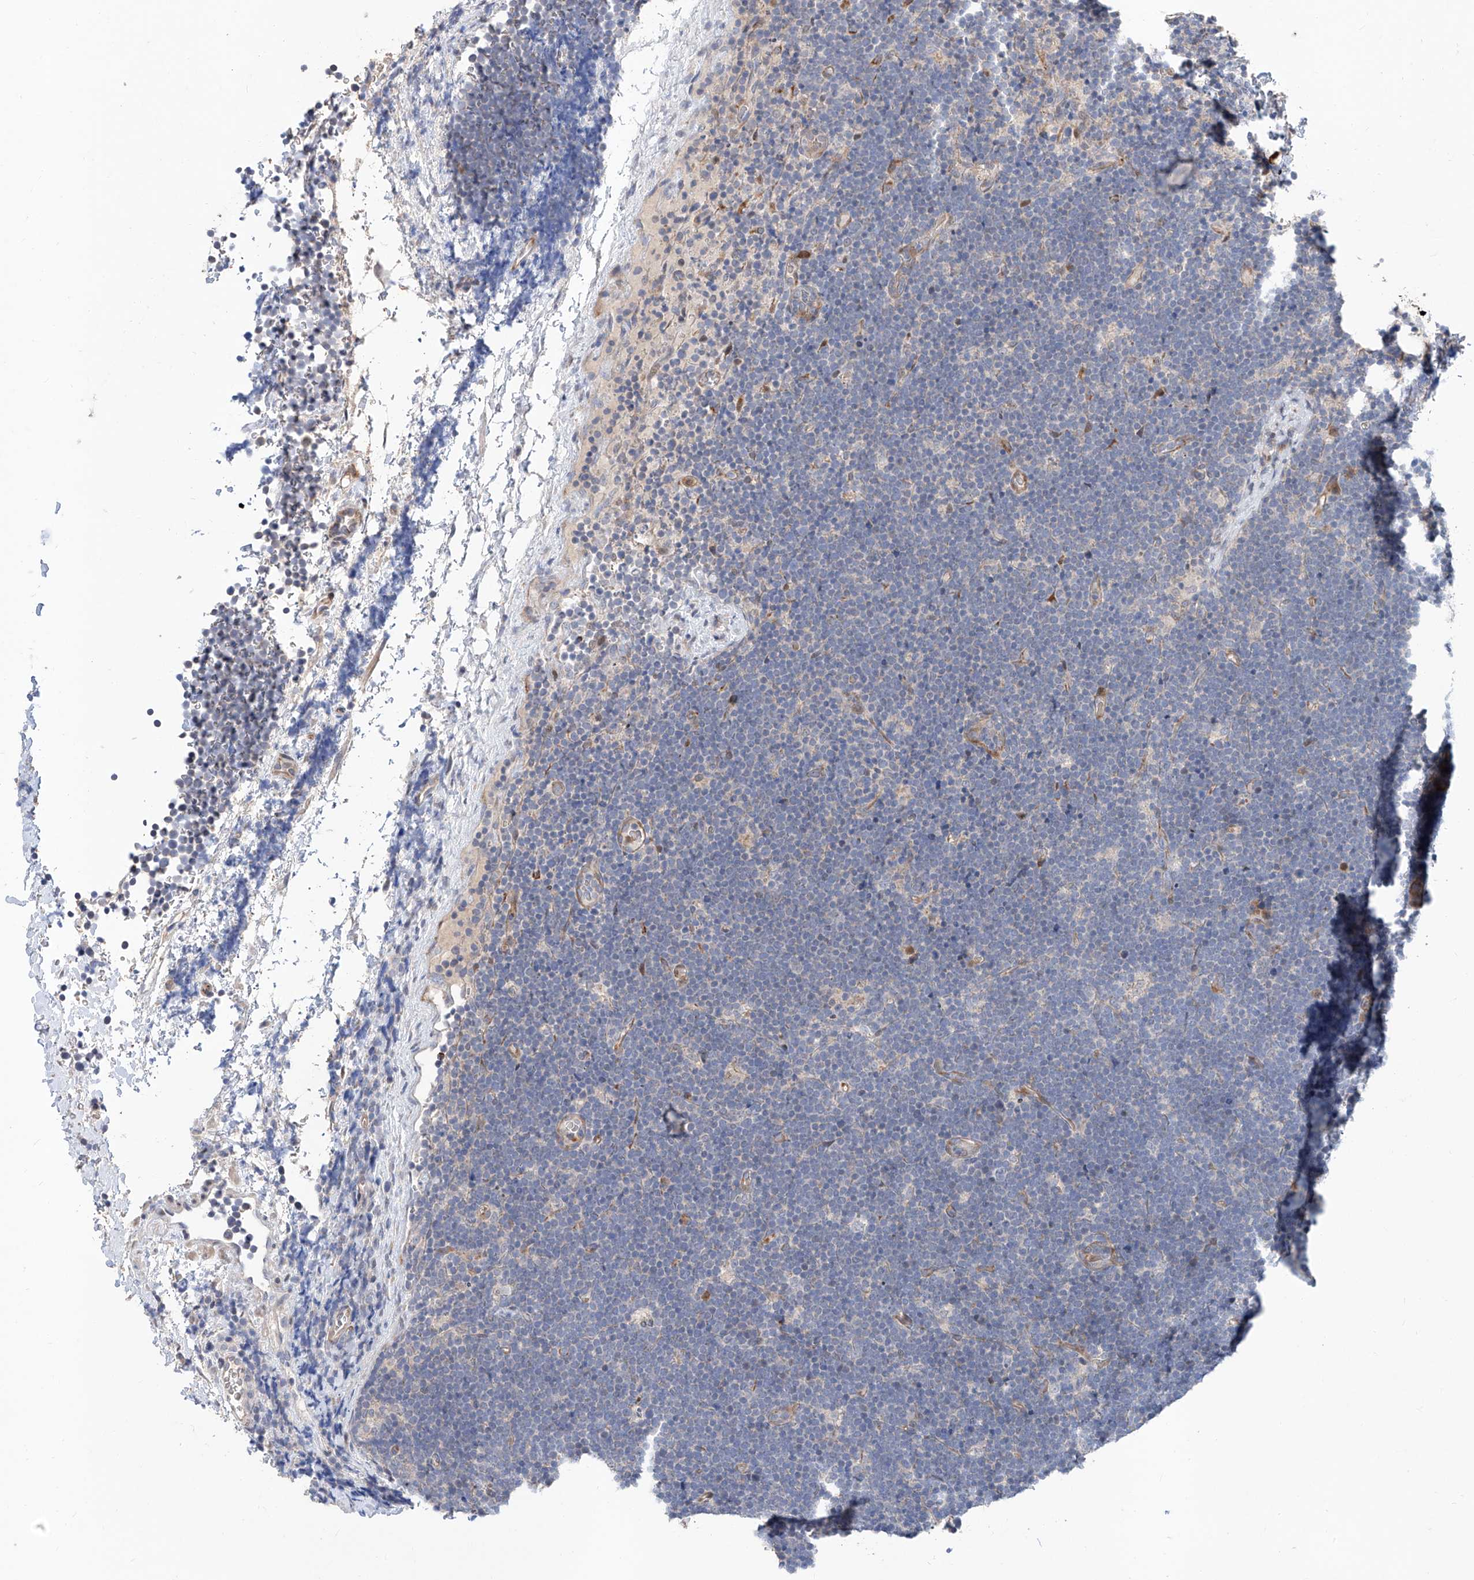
{"staining": {"intensity": "negative", "quantity": "none", "location": "none"}, "tissue": "lymphoma", "cell_type": "Tumor cells", "image_type": "cancer", "snomed": [{"axis": "morphology", "description": "Malignant lymphoma, non-Hodgkin's type, High grade"}, {"axis": "topography", "description": "Lymph node"}], "caption": "Immunohistochemistry micrograph of human lymphoma stained for a protein (brown), which shows no expression in tumor cells. (DAB (3,3'-diaminobenzidine) immunohistochemistry with hematoxylin counter stain).", "gene": "FUCA2", "patient": {"sex": "male", "age": 13}}